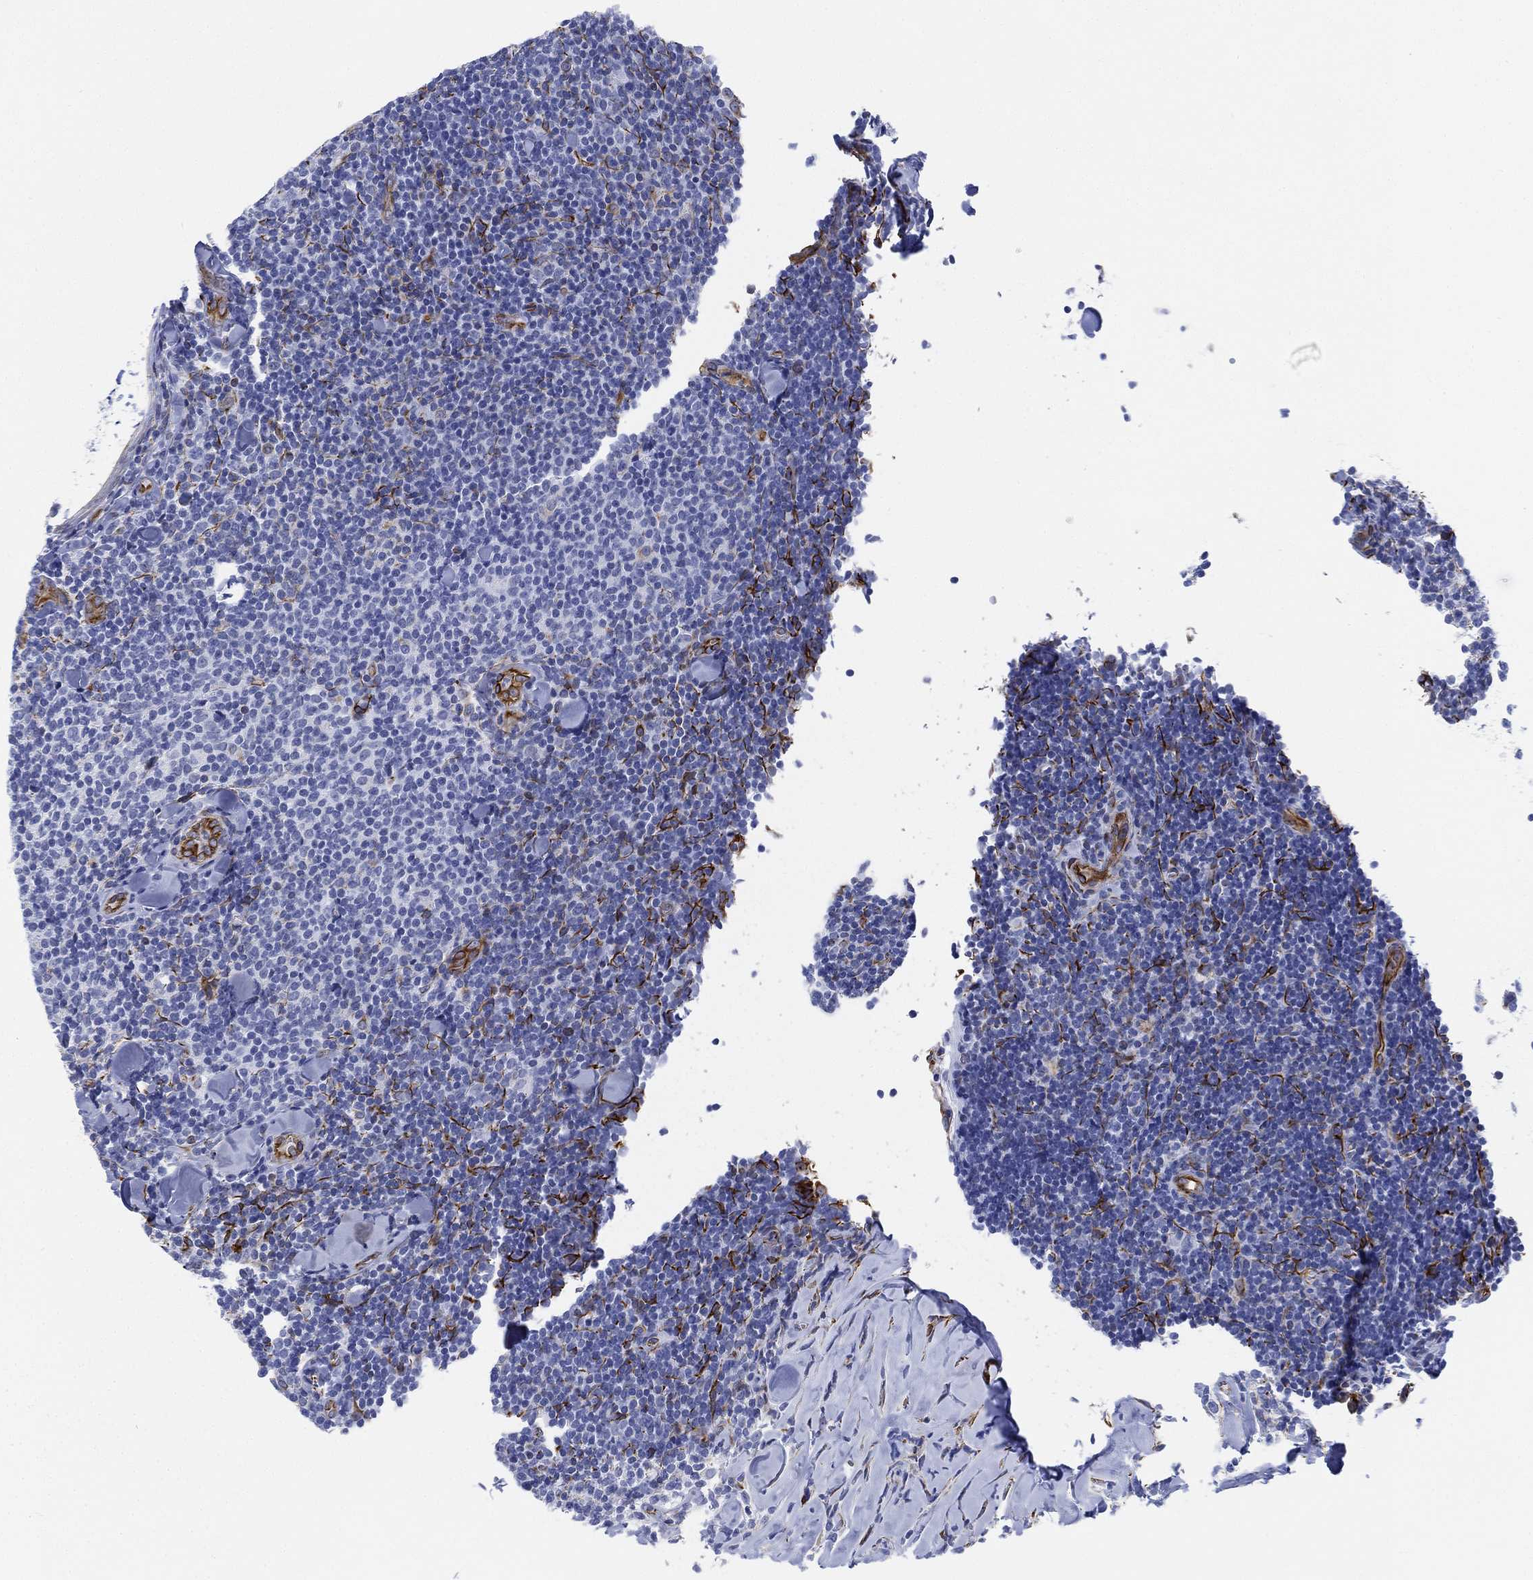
{"staining": {"intensity": "negative", "quantity": "none", "location": "none"}, "tissue": "lymphoma", "cell_type": "Tumor cells", "image_type": "cancer", "snomed": [{"axis": "morphology", "description": "Malignant lymphoma, non-Hodgkin's type, Low grade"}, {"axis": "topography", "description": "Lymph node"}], "caption": "The micrograph displays no staining of tumor cells in lymphoma.", "gene": "PSKH2", "patient": {"sex": "female", "age": 56}}